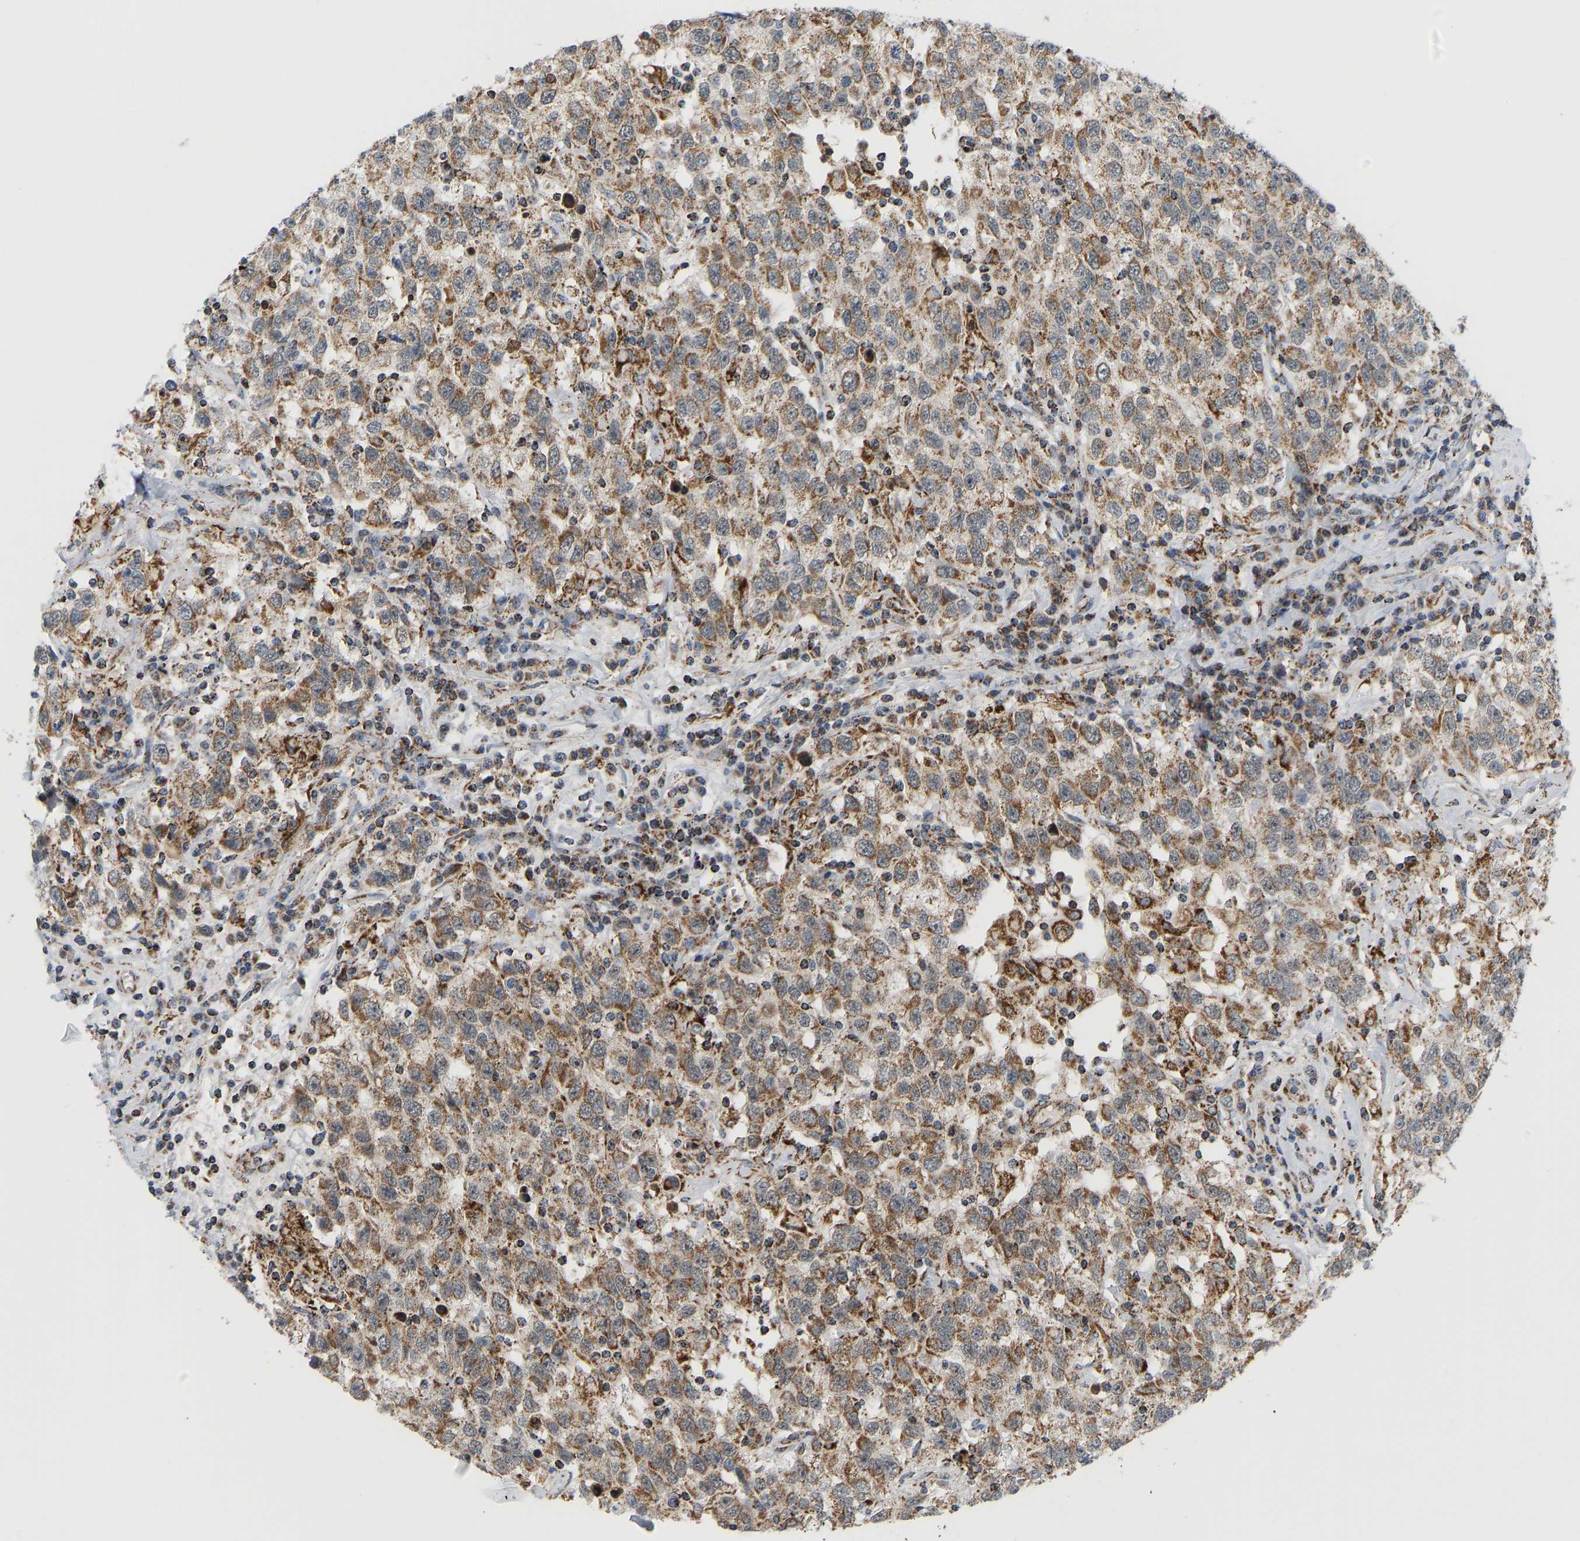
{"staining": {"intensity": "moderate", "quantity": ">75%", "location": "cytoplasmic/membranous"}, "tissue": "testis cancer", "cell_type": "Tumor cells", "image_type": "cancer", "snomed": [{"axis": "morphology", "description": "Seminoma, NOS"}, {"axis": "topography", "description": "Testis"}], "caption": "Seminoma (testis) stained with a protein marker displays moderate staining in tumor cells.", "gene": "GPSM2", "patient": {"sex": "male", "age": 41}}